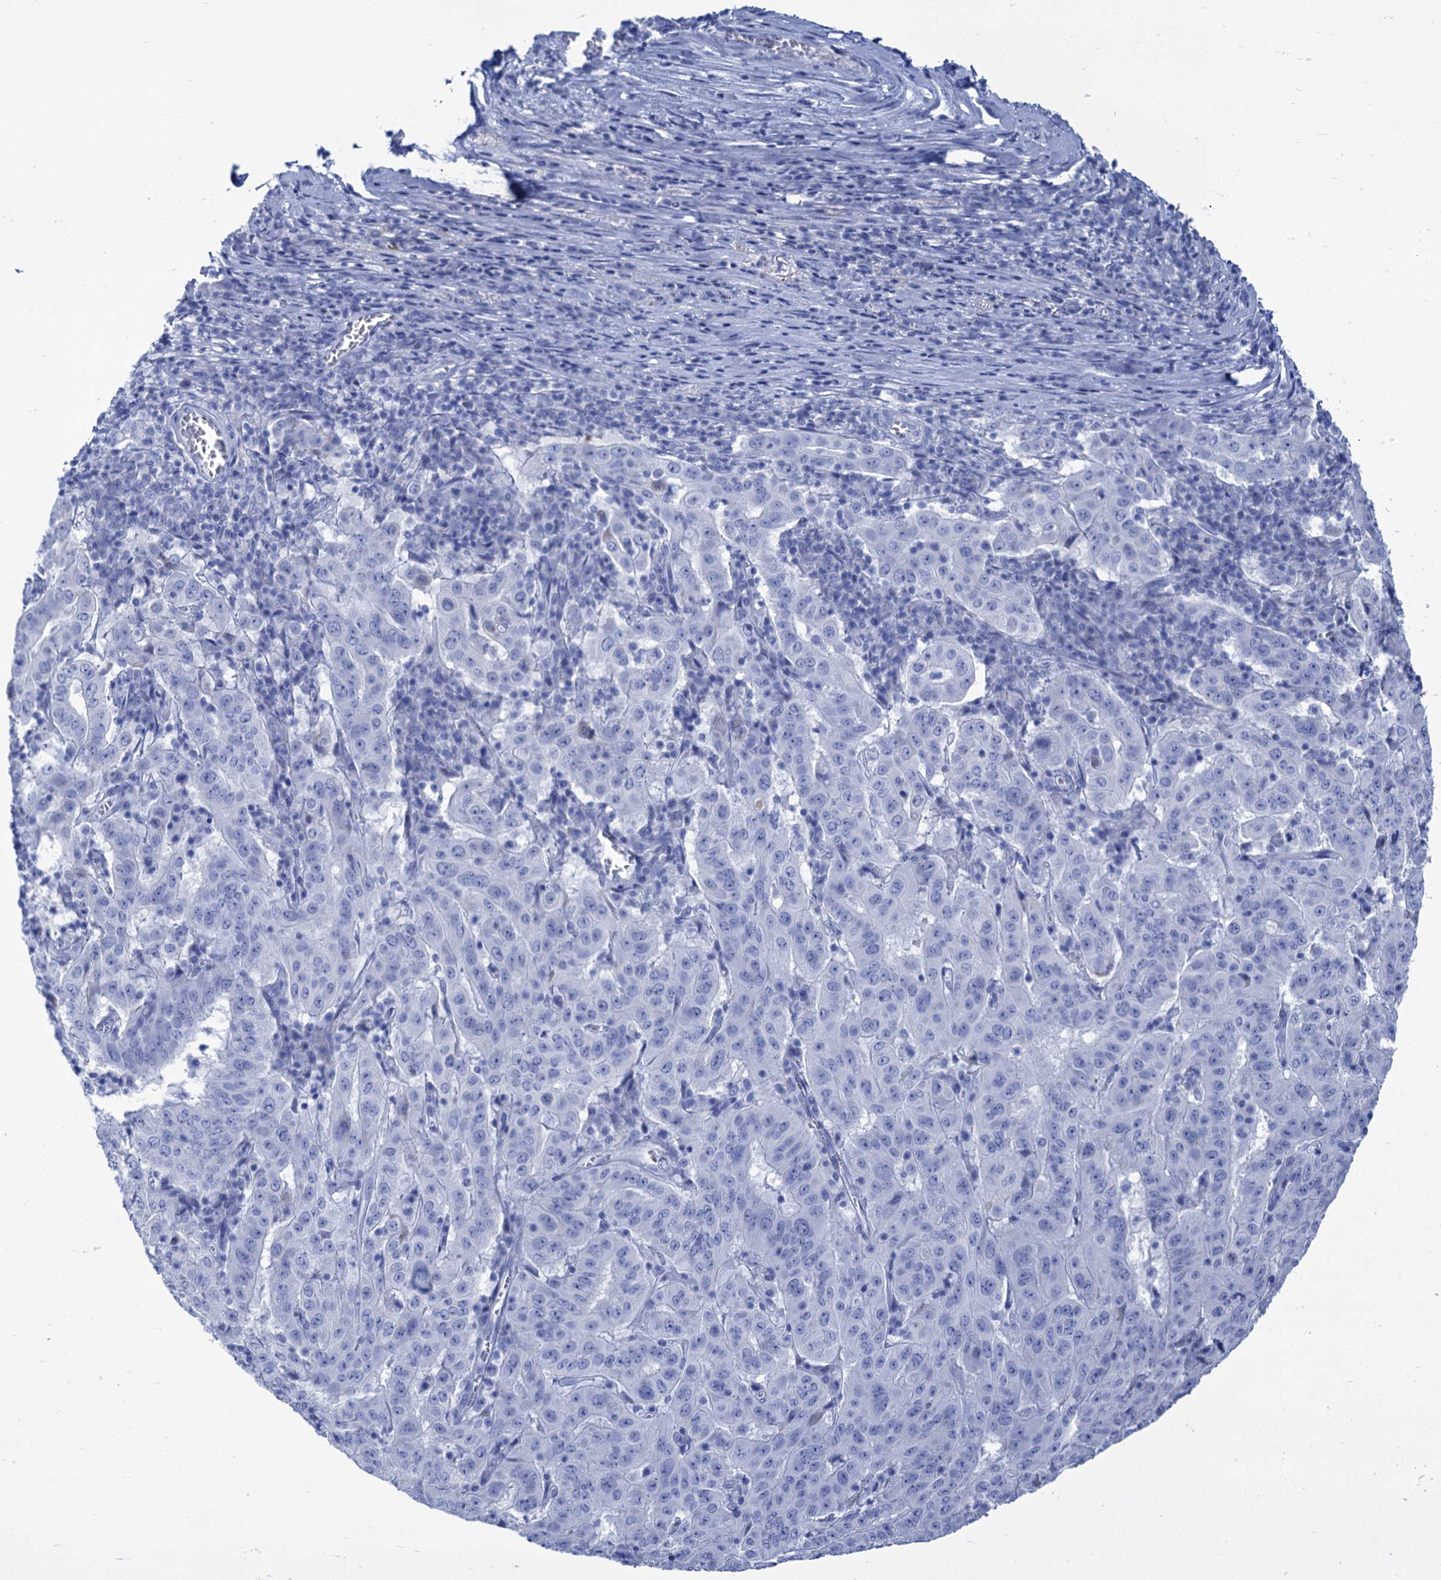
{"staining": {"intensity": "negative", "quantity": "none", "location": "none"}, "tissue": "pancreatic cancer", "cell_type": "Tumor cells", "image_type": "cancer", "snomed": [{"axis": "morphology", "description": "Adenocarcinoma, NOS"}, {"axis": "topography", "description": "Pancreas"}], "caption": "Immunohistochemical staining of human pancreatic cancer demonstrates no significant positivity in tumor cells.", "gene": "CABYR", "patient": {"sex": "male", "age": 63}}